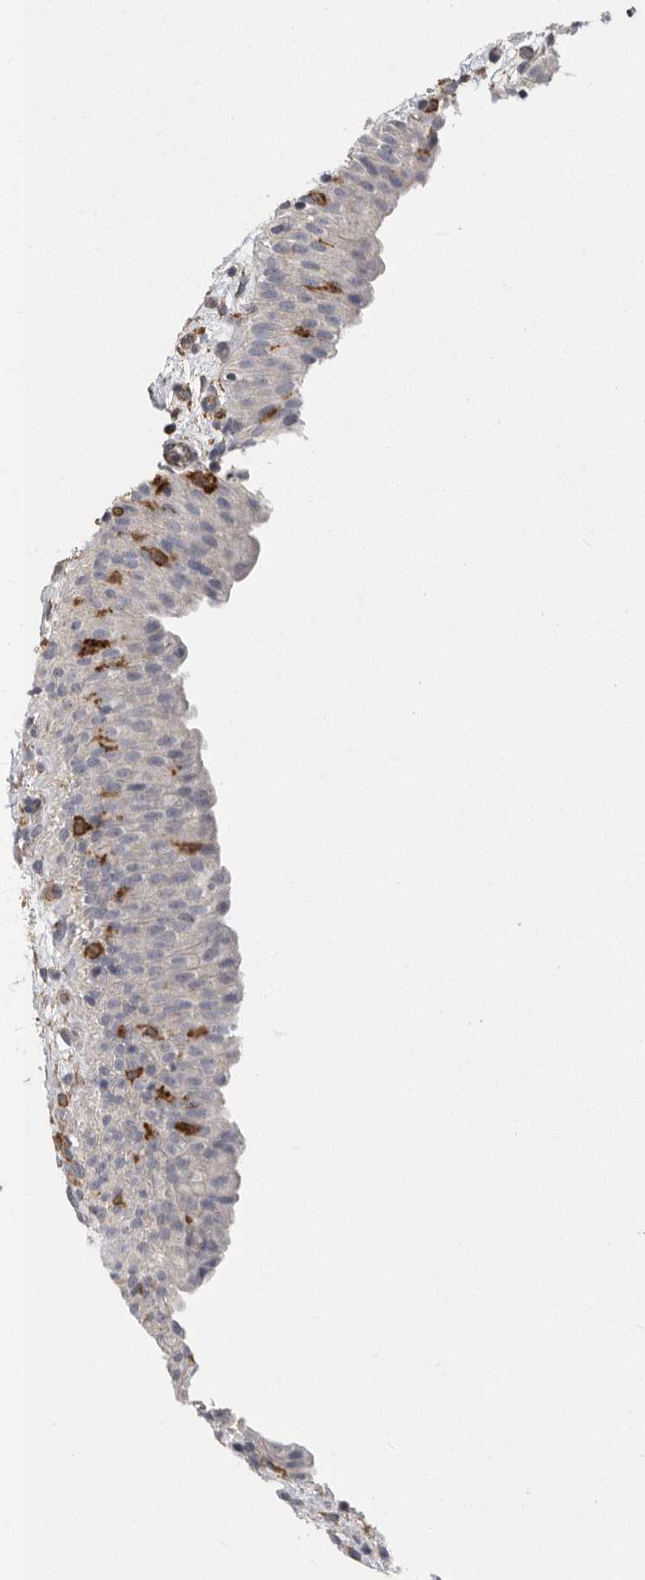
{"staining": {"intensity": "negative", "quantity": "none", "location": "none"}, "tissue": "urinary bladder", "cell_type": "Urothelial cells", "image_type": "normal", "snomed": [{"axis": "morphology", "description": "Normal tissue, NOS"}, {"axis": "topography", "description": "Urinary bladder"}], "caption": "Micrograph shows no significant protein staining in urothelial cells of benign urinary bladder.", "gene": "SIGLEC10", "patient": {"sex": "male", "age": 82}}